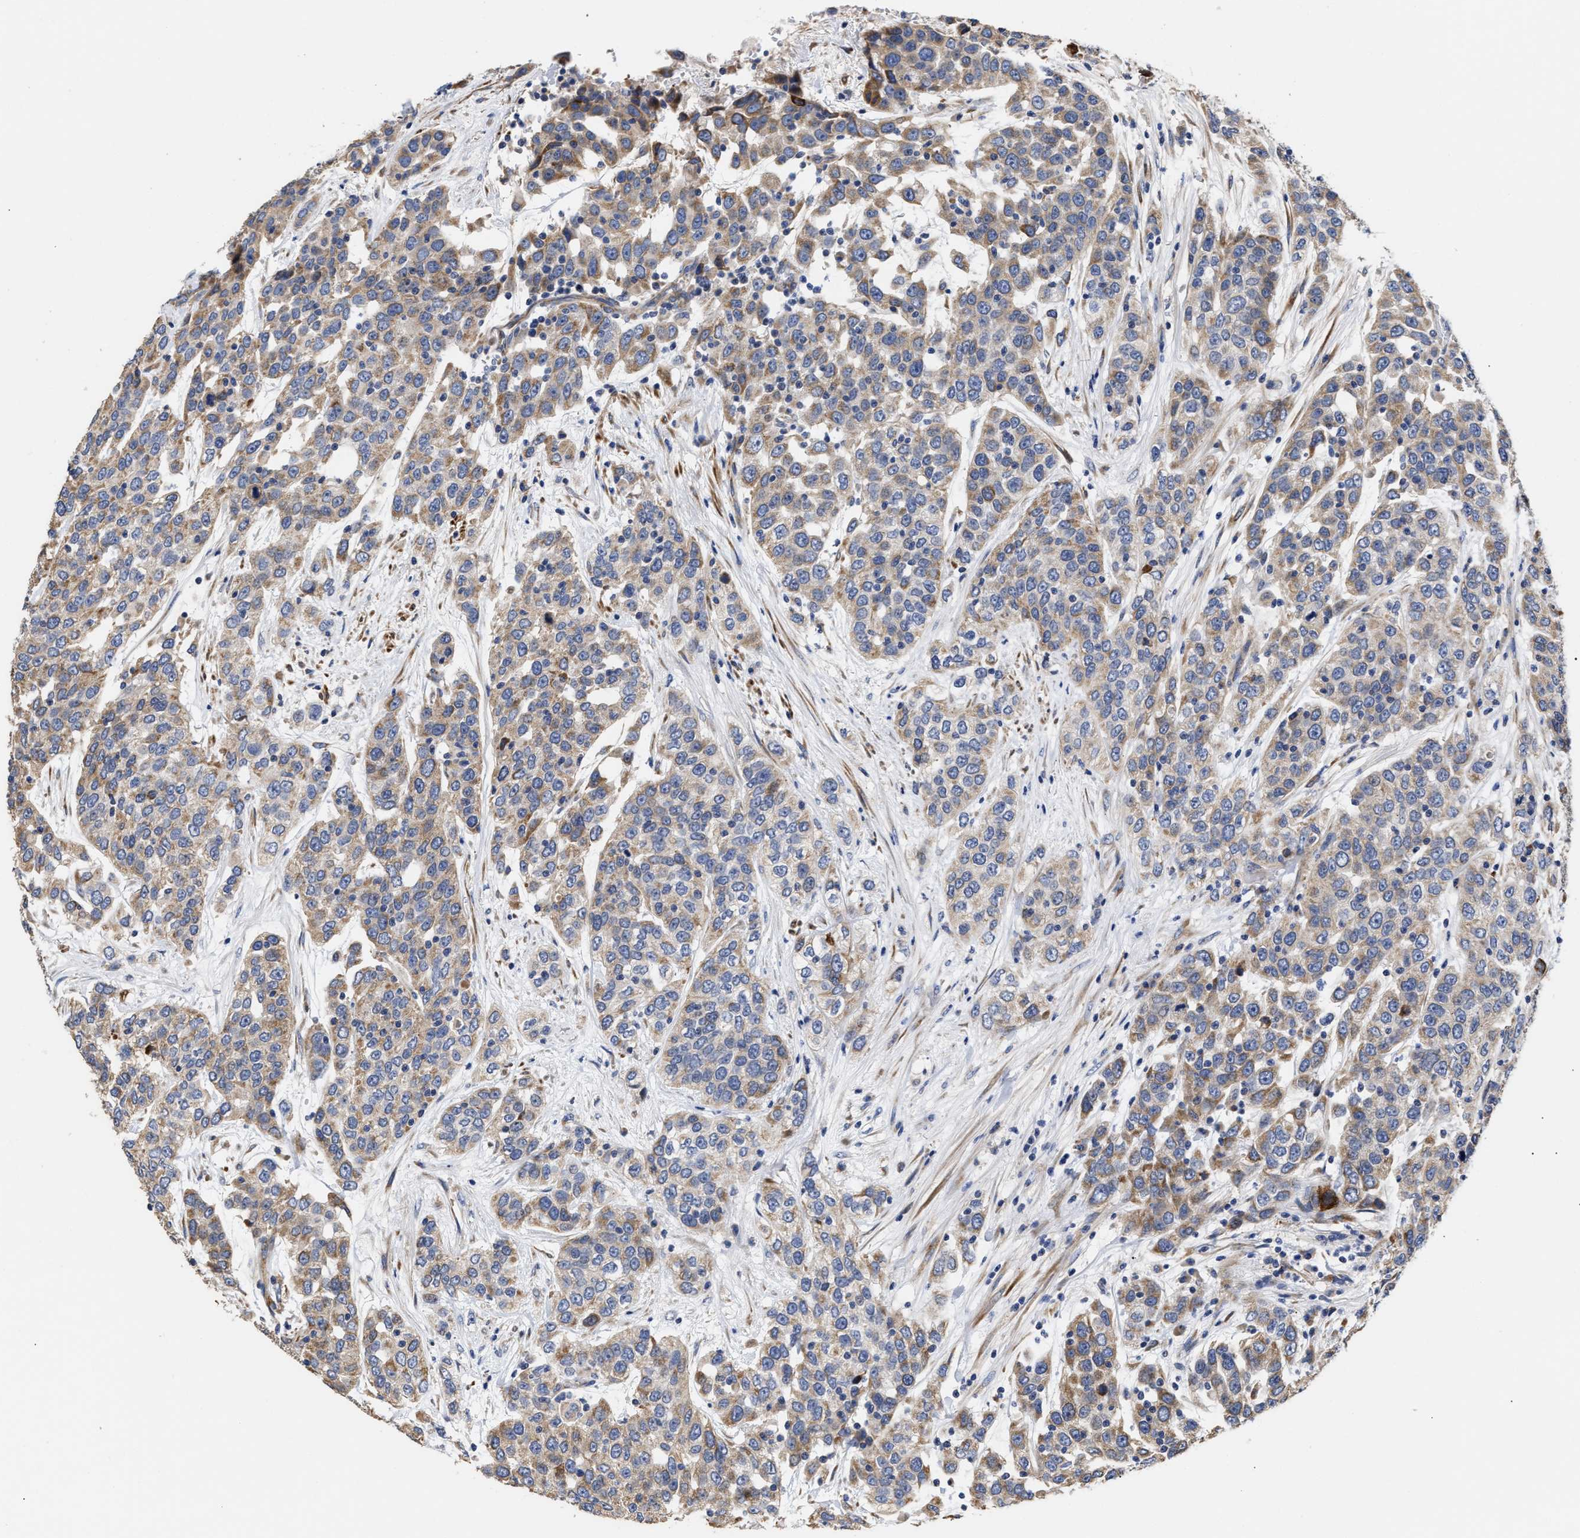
{"staining": {"intensity": "moderate", "quantity": ">75%", "location": "cytoplasmic/membranous"}, "tissue": "urothelial cancer", "cell_type": "Tumor cells", "image_type": "cancer", "snomed": [{"axis": "morphology", "description": "Urothelial carcinoma, High grade"}, {"axis": "topography", "description": "Urinary bladder"}], "caption": "A brown stain labels moderate cytoplasmic/membranous positivity of a protein in human urothelial cancer tumor cells.", "gene": "MALSU1", "patient": {"sex": "female", "age": 80}}